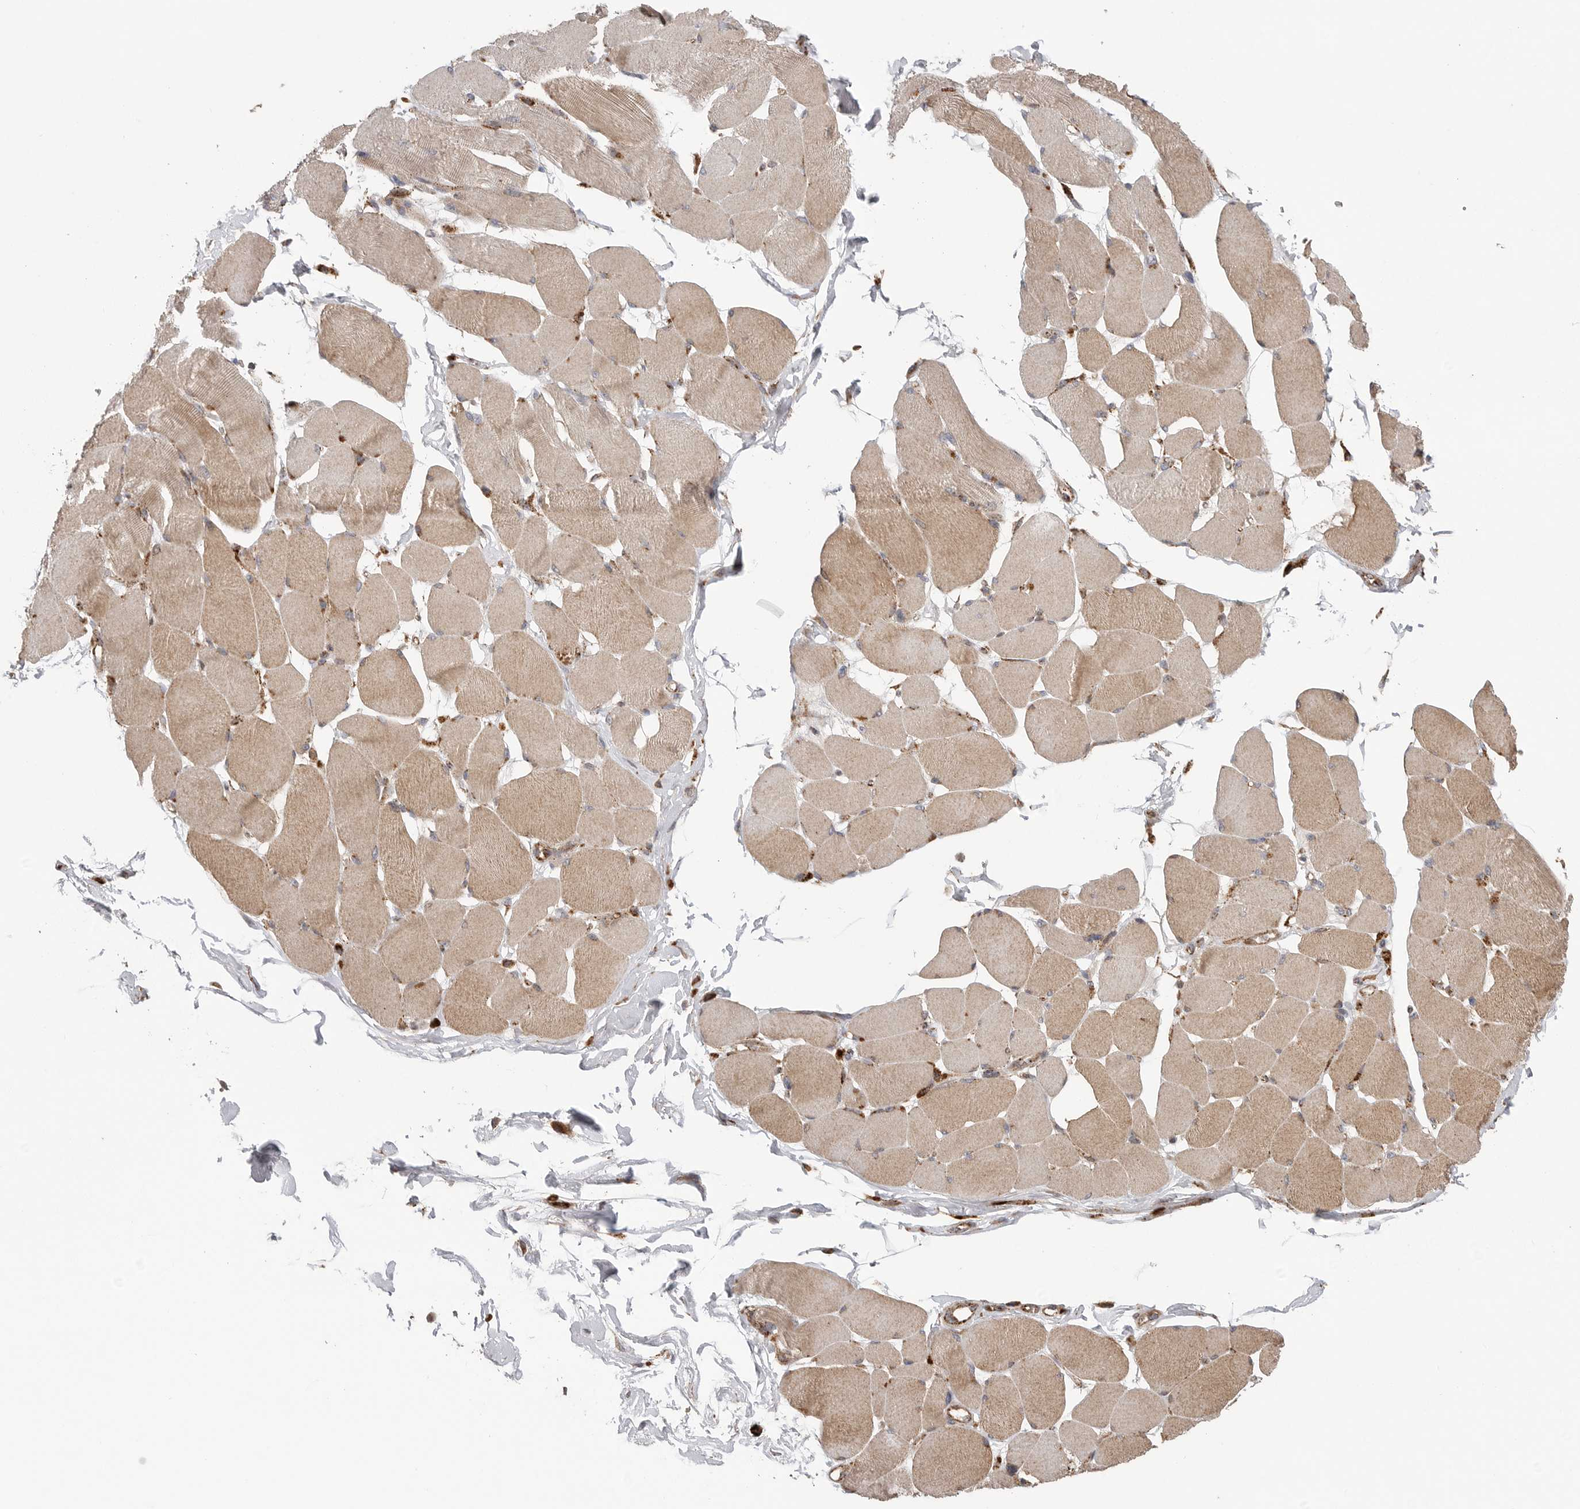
{"staining": {"intensity": "moderate", "quantity": ">75%", "location": "cytoplasmic/membranous"}, "tissue": "skeletal muscle", "cell_type": "Myocytes", "image_type": "normal", "snomed": [{"axis": "morphology", "description": "Normal tissue, NOS"}, {"axis": "topography", "description": "Skin"}, {"axis": "topography", "description": "Skeletal muscle"}], "caption": "Skeletal muscle was stained to show a protein in brown. There is medium levels of moderate cytoplasmic/membranous positivity in about >75% of myocytes.", "gene": "GALNS", "patient": {"sex": "male", "age": 83}}